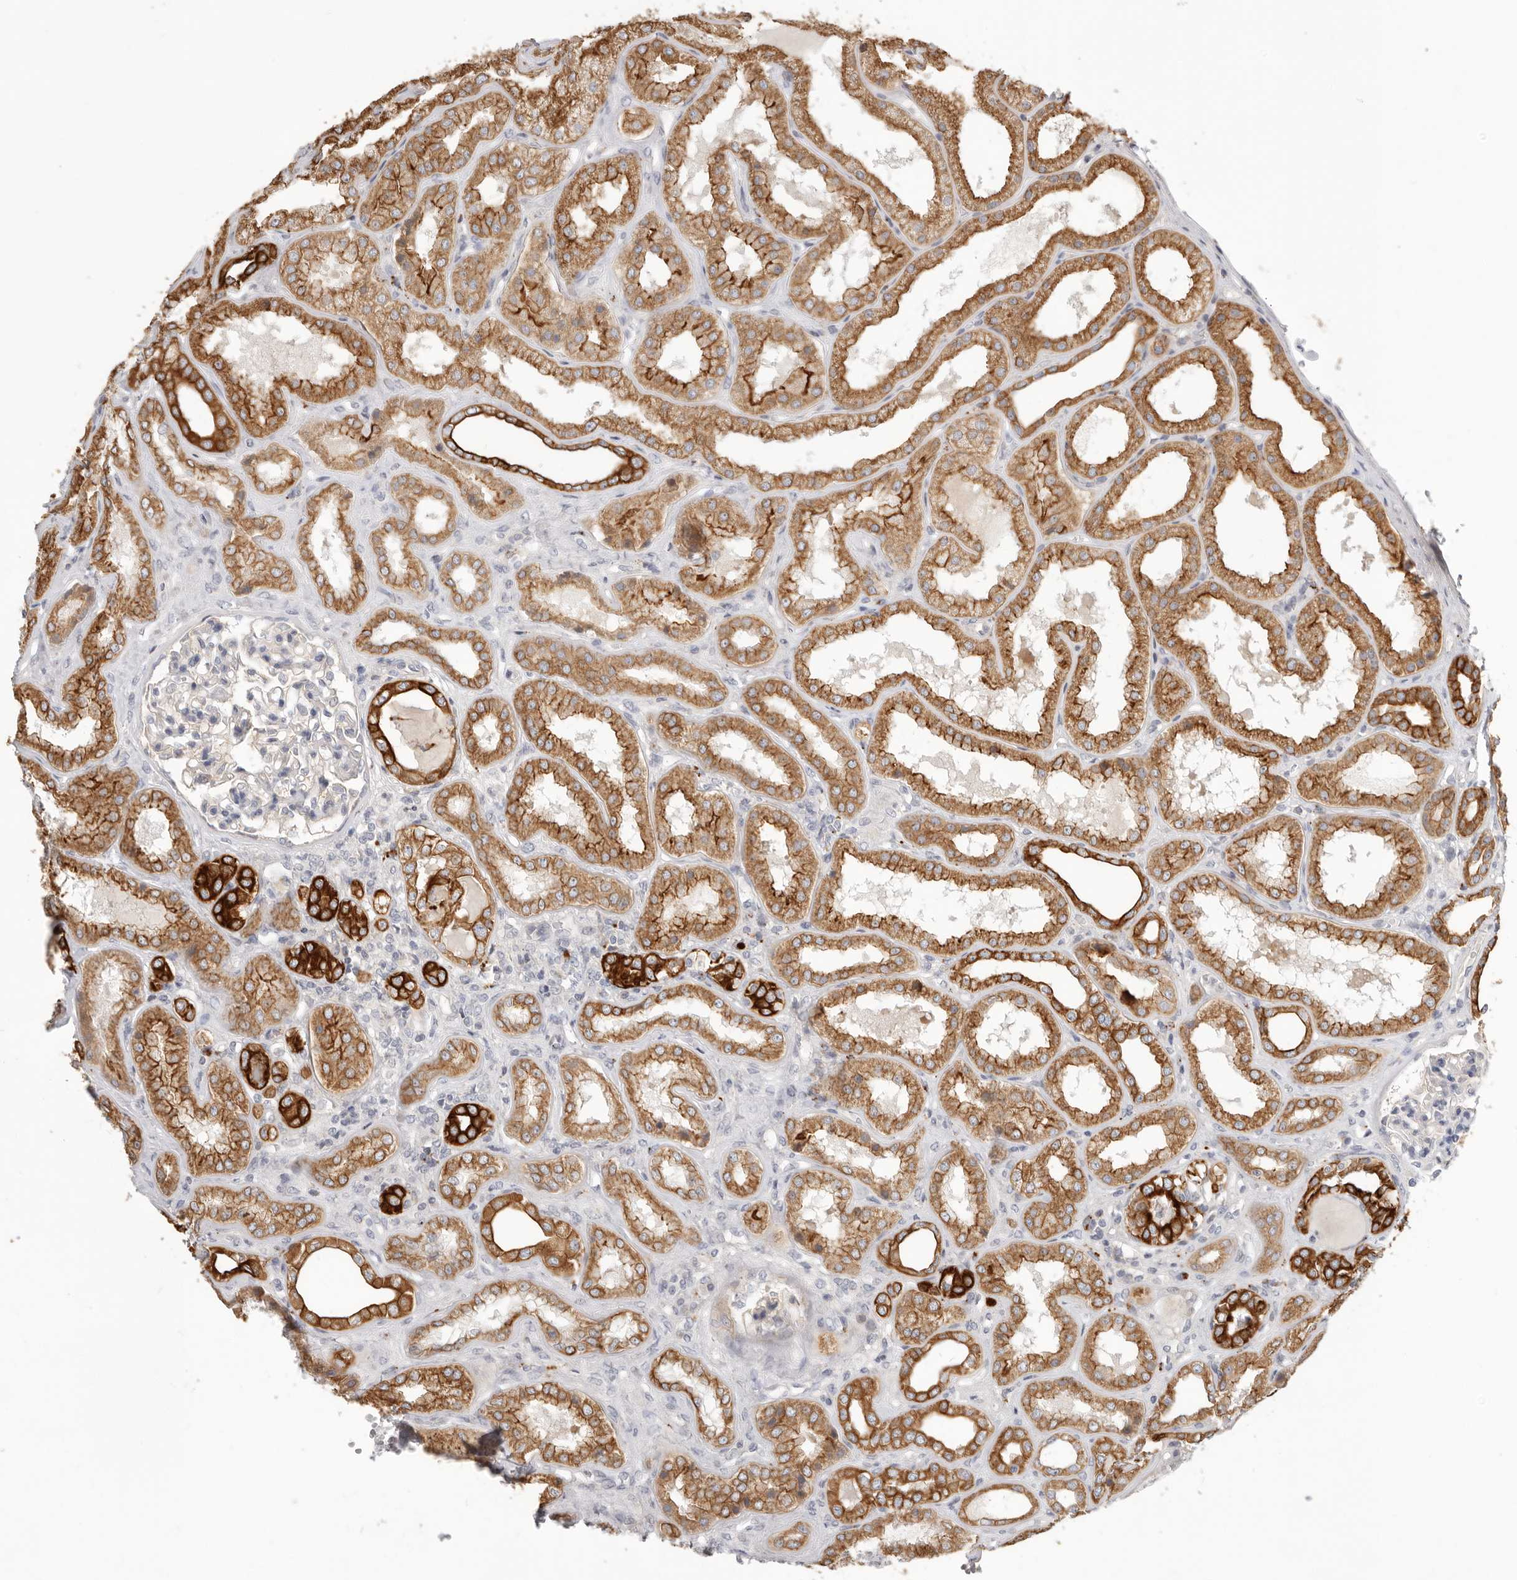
{"staining": {"intensity": "negative", "quantity": "none", "location": "none"}, "tissue": "kidney", "cell_type": "Cells in glomeruli", "image_type": "normal", "snomed": [{"axis": "morphology", "description": "Normal tissue, NOS"}, {"axis": "topography", "description": "Kidney"}], "caption": "Immunohistochemistry (IHC) of unremarkable kidney displays no positivity in cells in glomeruli. Nuclei are stained in blue.", "gene": "USH1C", "patient": {"sex": "female", "age": 56}}